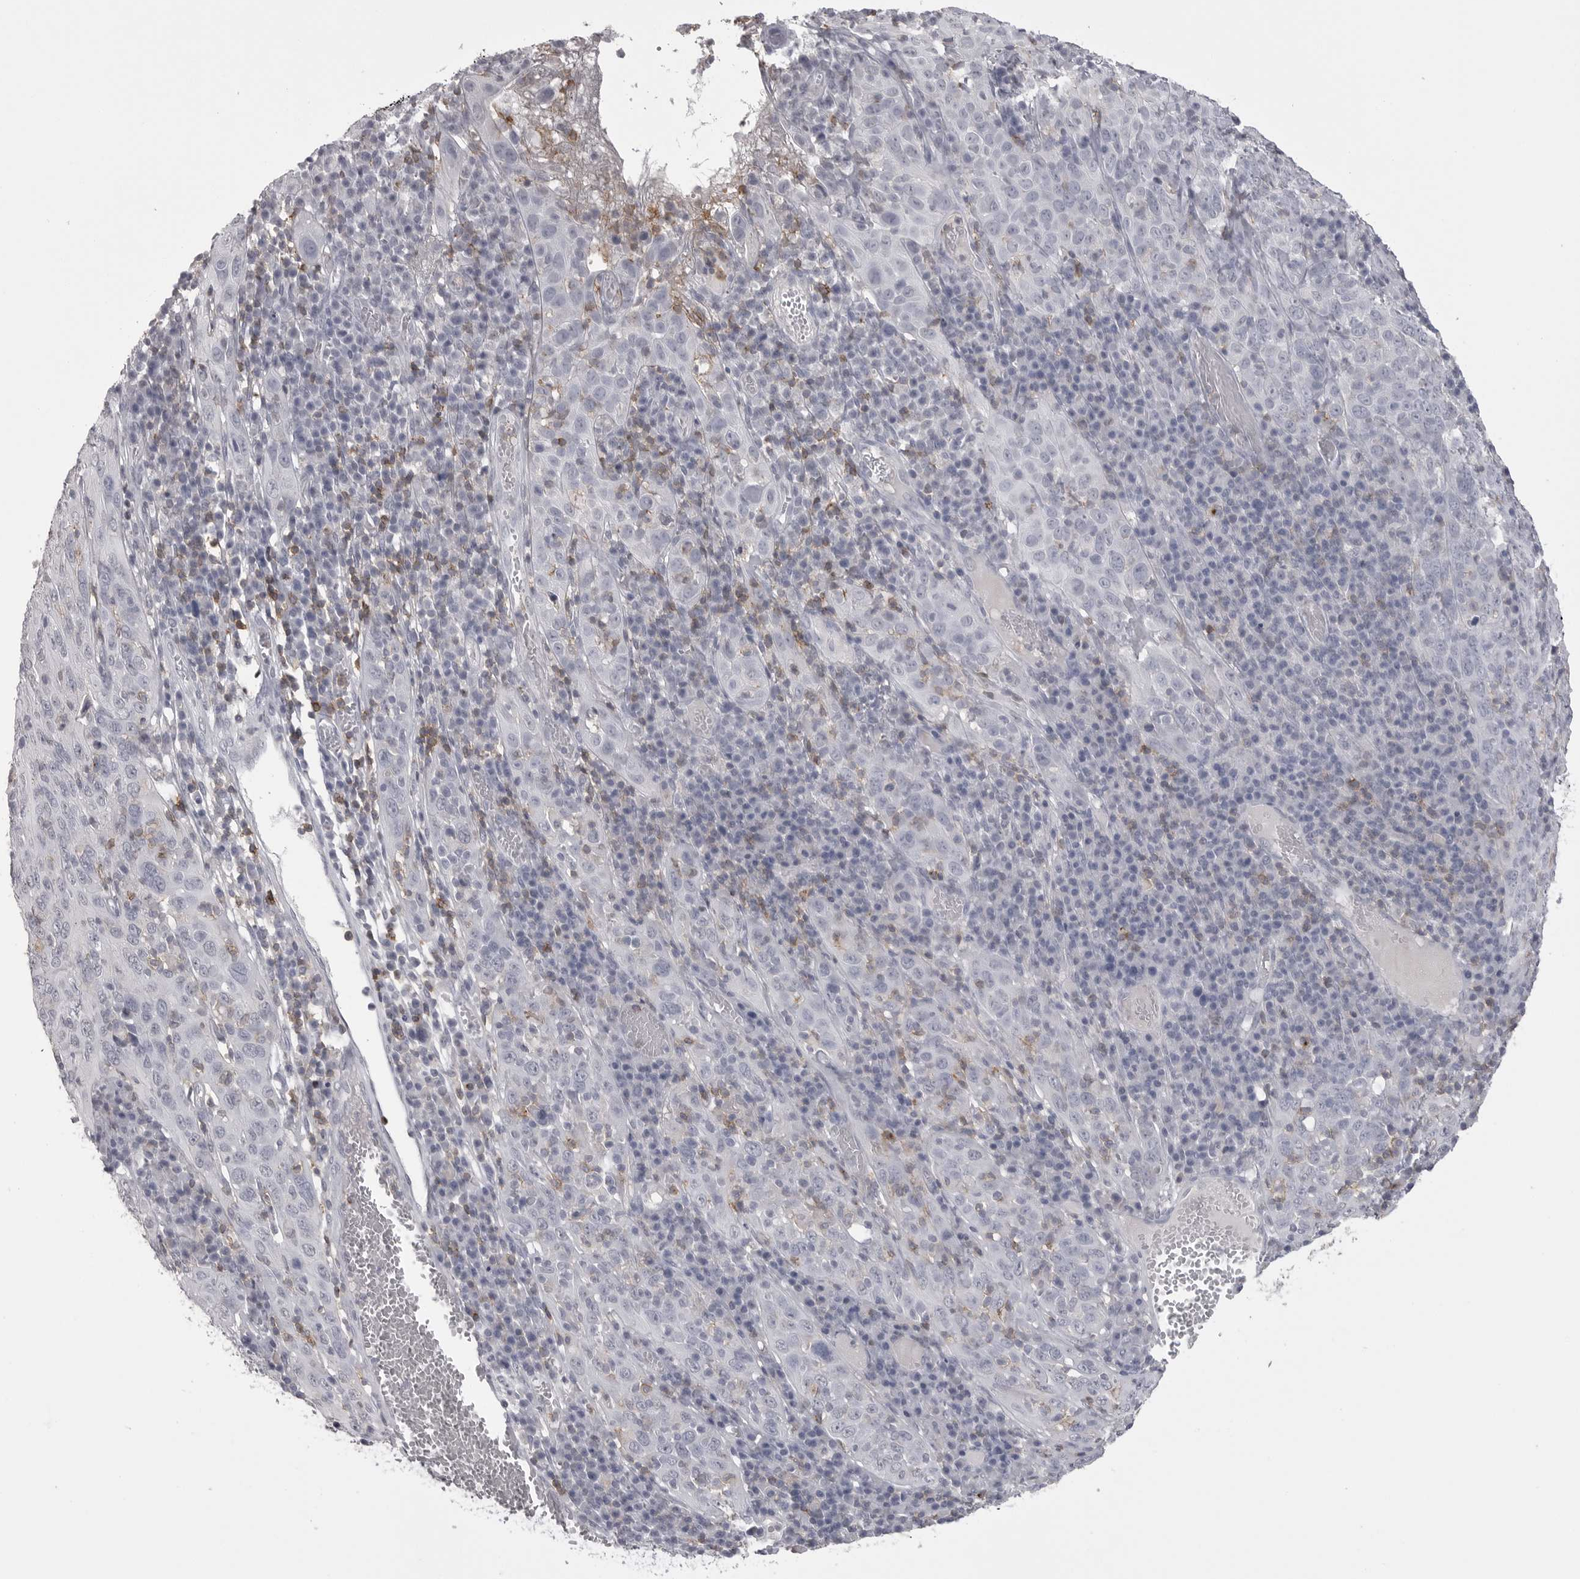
{"staining": {"intensity": "negative", "quantity": "none", "location": "none"}, "tissue": "cervical cancer", "cell_type": "Tumor cells", "image_type": "cancer", "snomed": [{"axis": "morphology", "description": "Squamous cell carcinoma, NOS"}, {"axis": "topography", "description": "Cervix"}], "caption": "Tumor cells are negative for protein expression in human squamous cell carcinoma (cervical). (Stains: DAB (3,3'-diaminobenzidine) IHC with hematoxylin counter stain, Microscopy: brightfield microscopy at high magnification).", "gene": "ITGAL", "patient": {"sex": "female", "age": 46}}